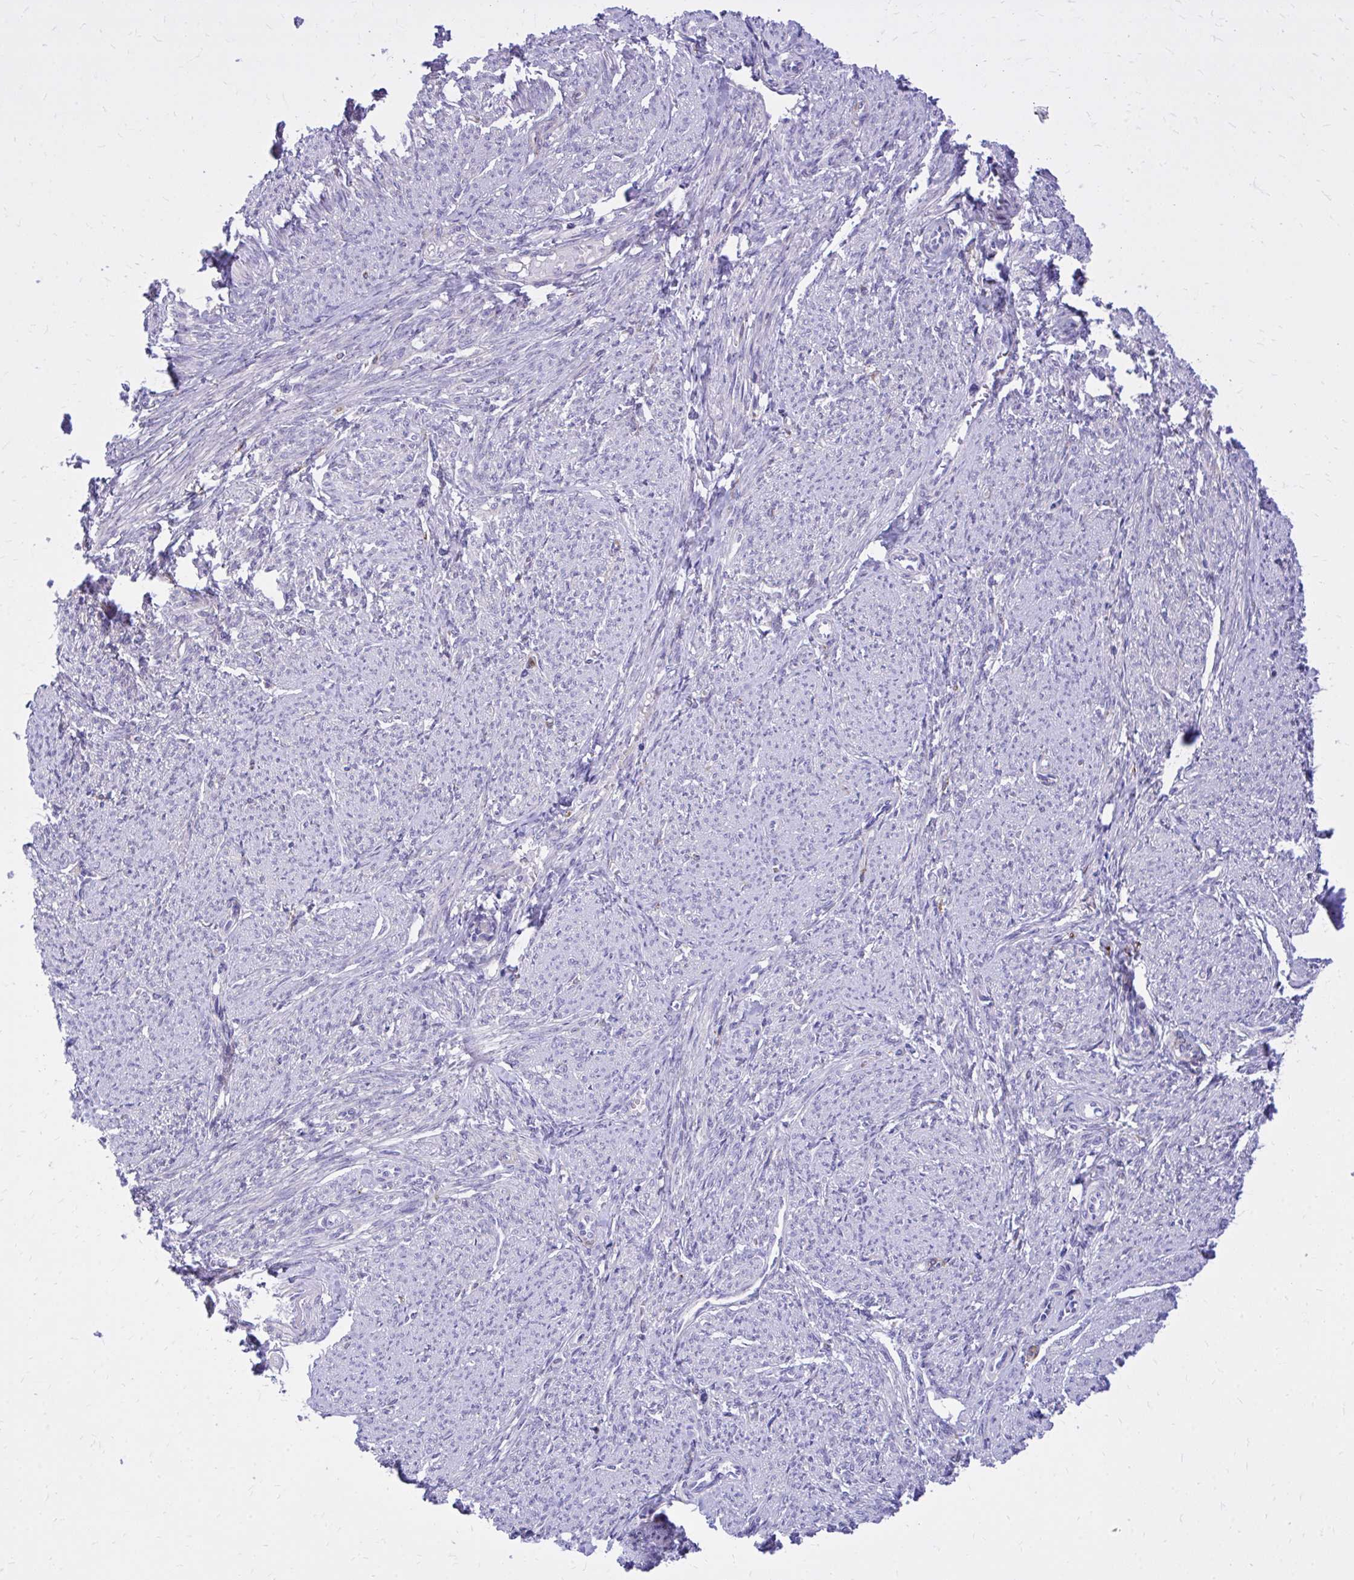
{"staining": {"intensity": "negative", "quantity": "none", "location": "none"}, "tissue": "smooth muscle", "cell_type": "Smooth muscle cells", "image_type": "normal", "snomed": [{"axis": "morphology", "description": "Normal tissue, NOS"}, {"axis": "topography", "description": "Smooth muscle"}], "caption": "Photomicrograph shows no protein positivity in smooth muscle cells of normal smooth muscle.", "gene": "EPB41L1", "patient": {"sex": "female", "age": 65}}